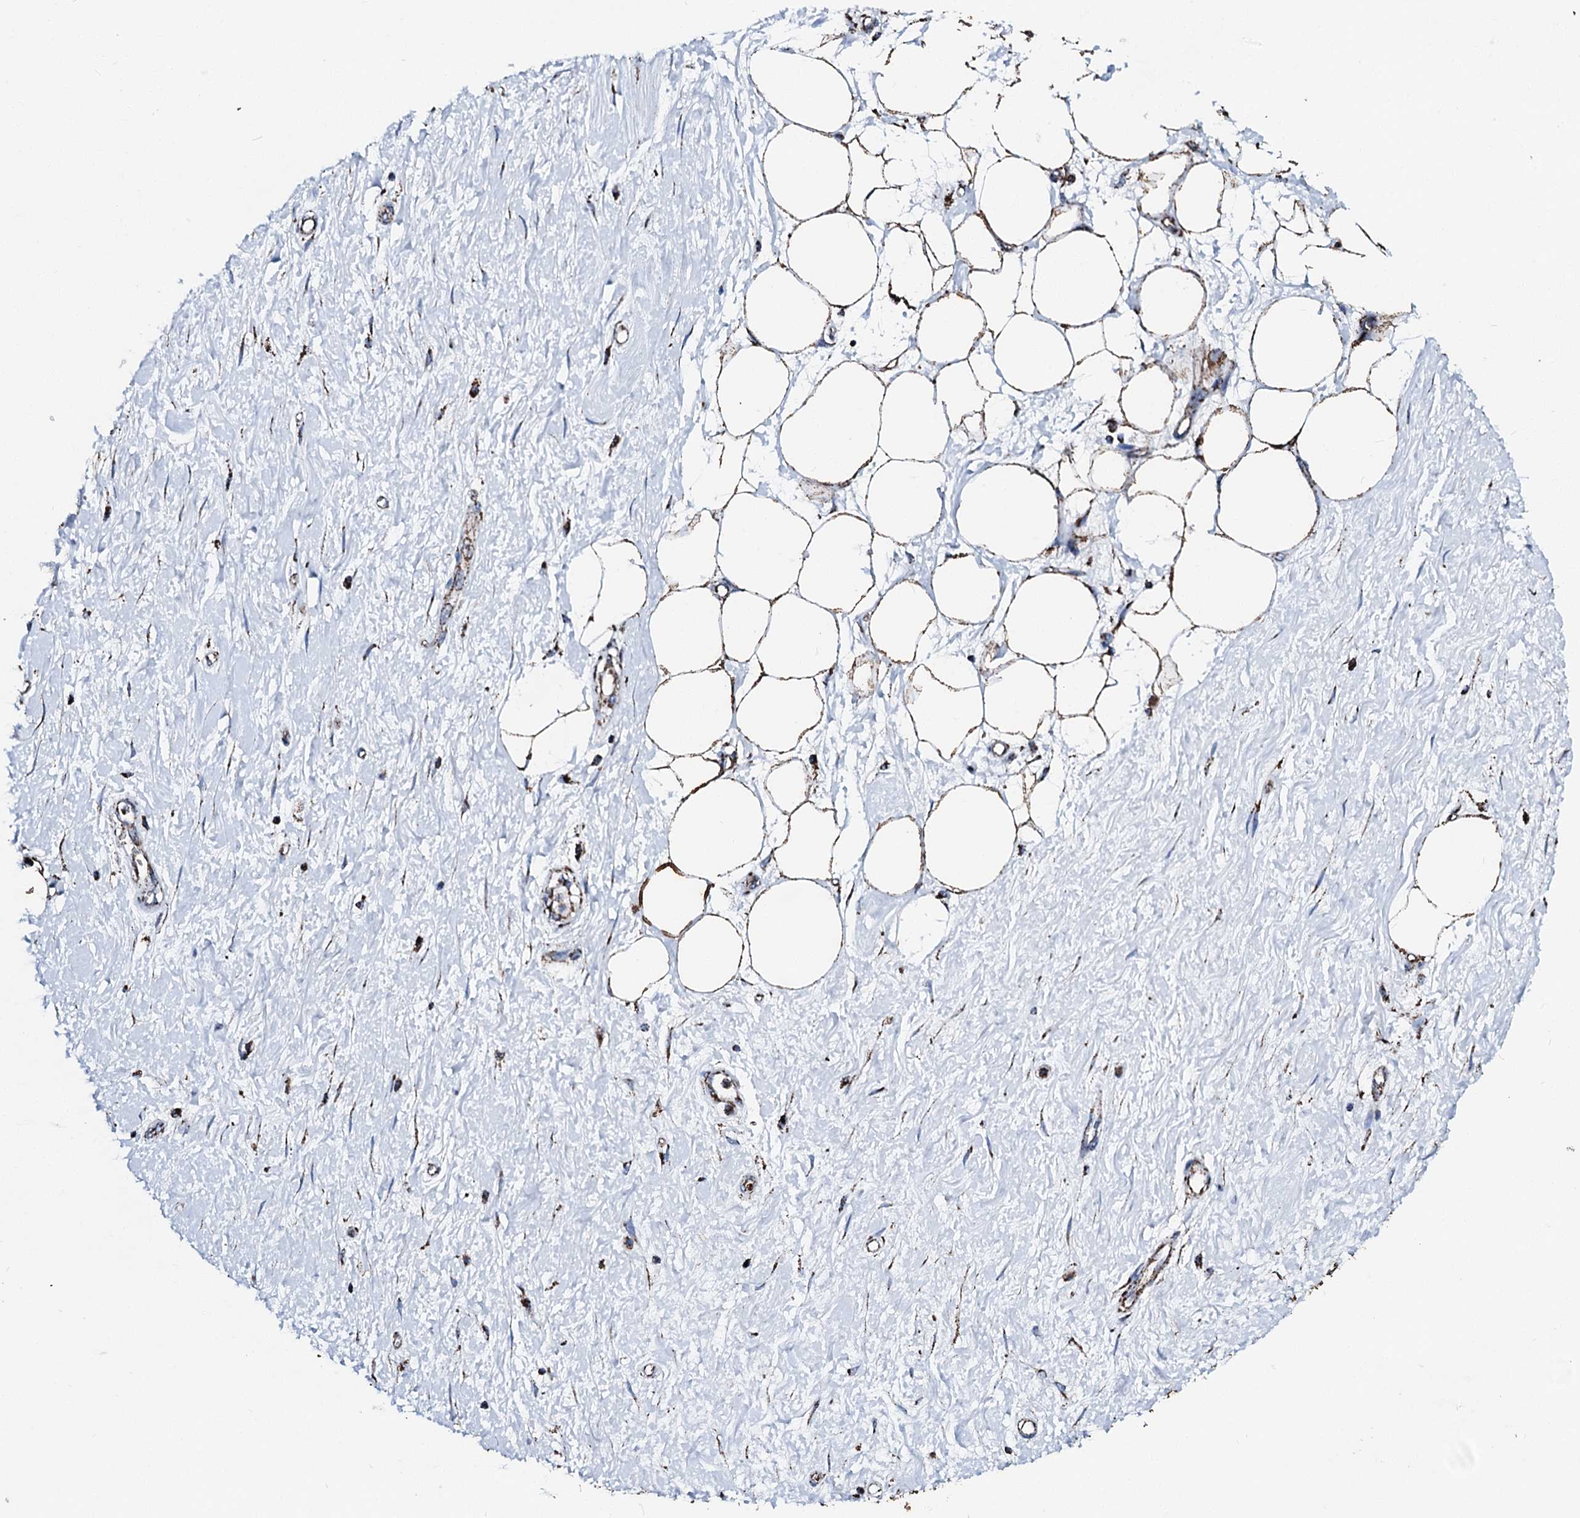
{"staining": {"intensity": "strong", "quantity": ">75%", "location": "cytoplasmic/membranous"}, "tissue": "adipose tissue", "cell_type": "Adipocytes", "image_type": "normal", "snomed": [{"axis": "morphology", "description": "Normal tissue, NOS"}, {"axis": "morphology", "description": "Adenocarcinoma, NOS"}, {"axis": "topography", "description": "Pancreas"}, {"axis": "topography", "description": "Peripheral nerve tissue"}], "caption": "Adipose tissue stained with DAB (3,3'-diaminobenzidine) IHC displays high levels of strong cytoplasmic/membranous staining in about >75% of adipocytes. Using DAB (3,3'-diaminobenzidine) (brown) and hematoxylin (blue) stains, captured at high magnification using brightfield microscopy.", "gene": "HADH", "patient": {"sex": "male", "age": 59}}